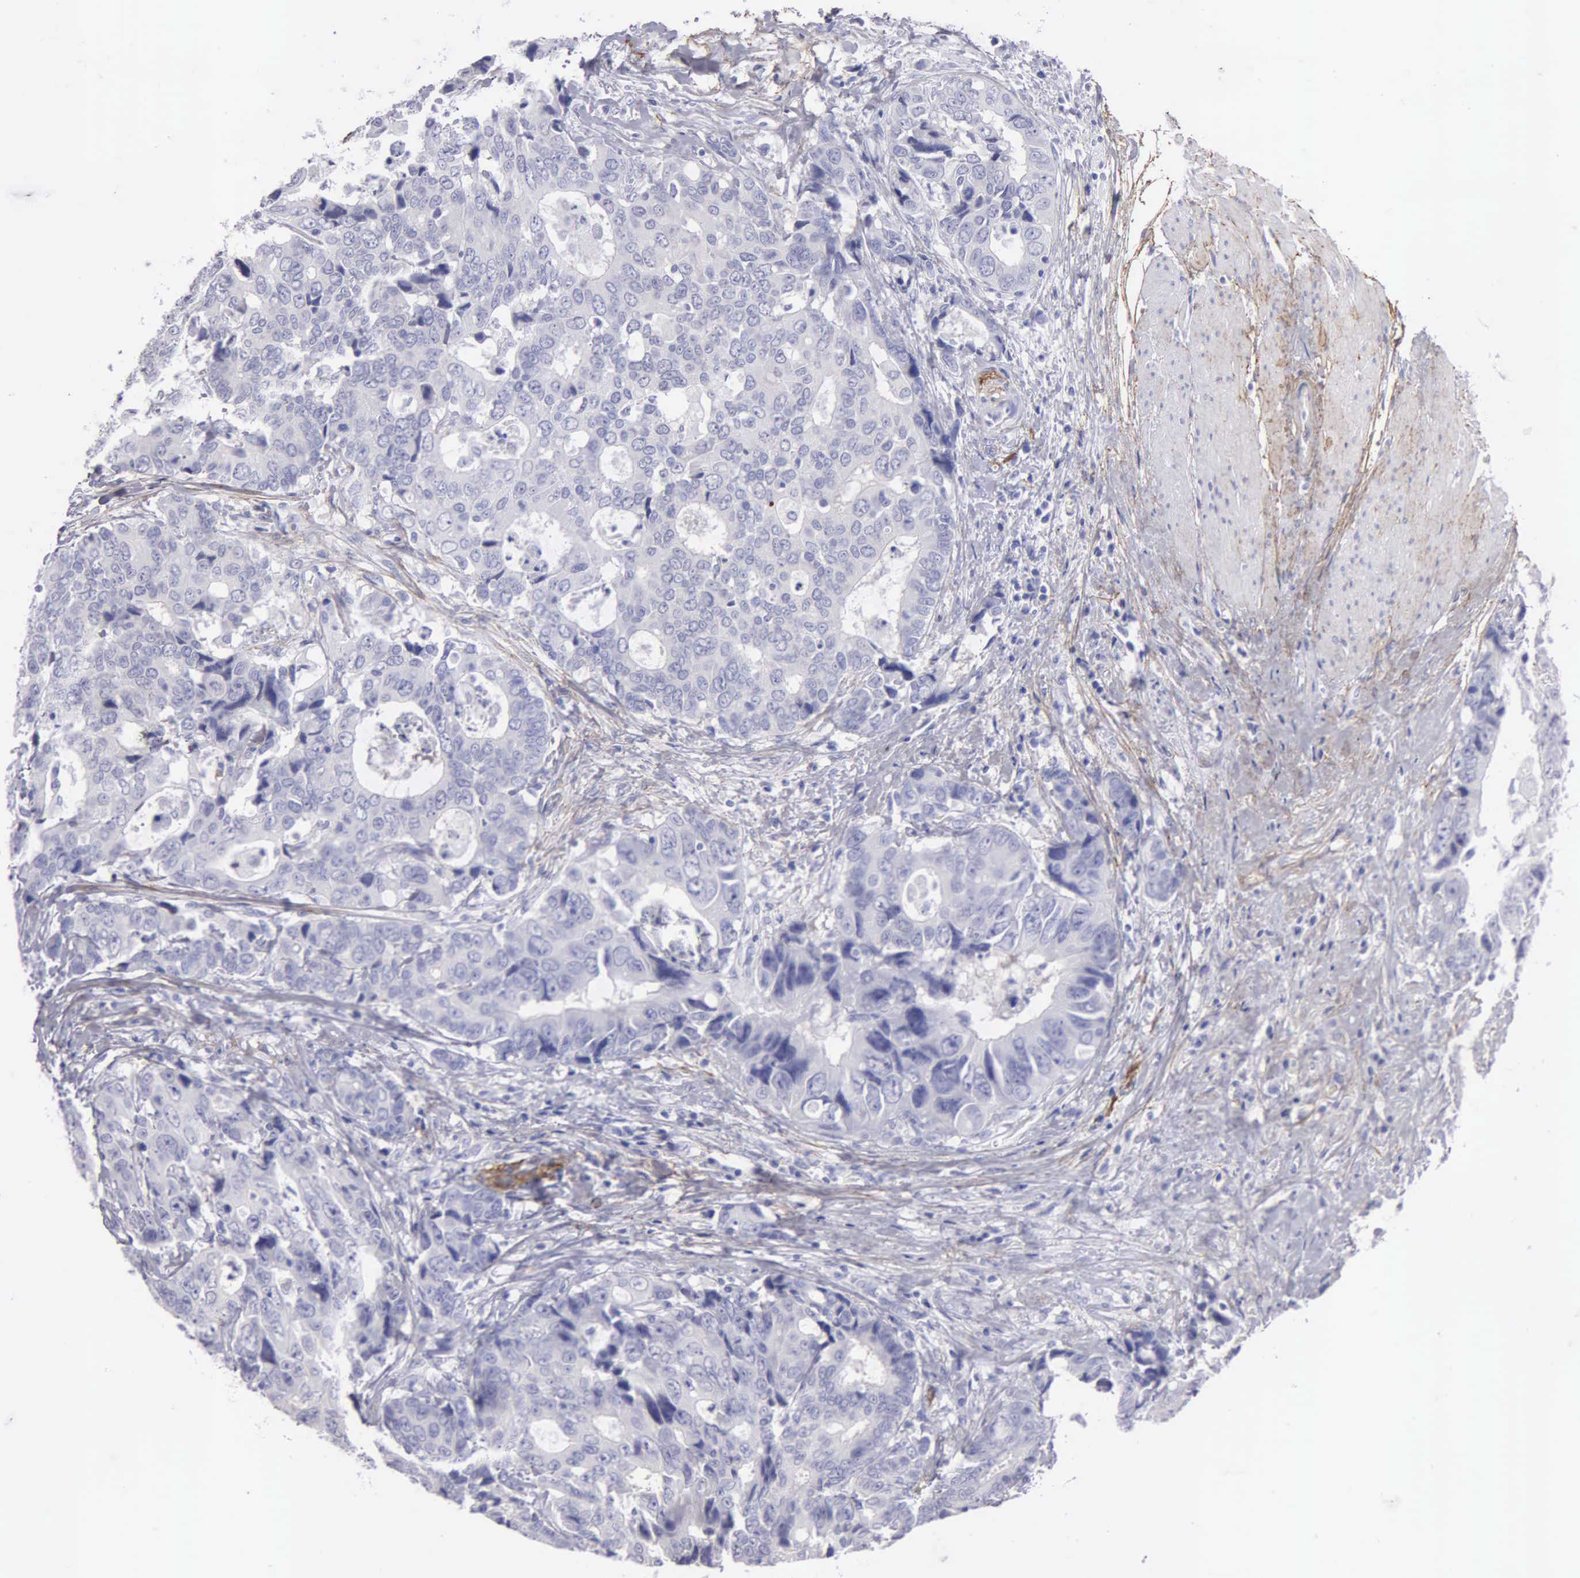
{"staining": {"intensity": "negative", "quantity": "none", "location": "none"}, "tissue": "colorectal cancer", "cell_type": "Tumor cells", "image_type": "cancer", "snomed": [{"axis": "morphology", "description": "Adenocarcinoma, NOS"}, {"axis": "topography", "description": "Rectum"}], "caption": "Protein analysis of adenocarcinoma (colorectal) exhibits no significant expression in tumor cells. The staining is performed using DAB brown chromogen with nuclei counter-stained in using hematoxylin.", "gene": "FBLN5", "patient": {"sex": "female", "age": 67}}